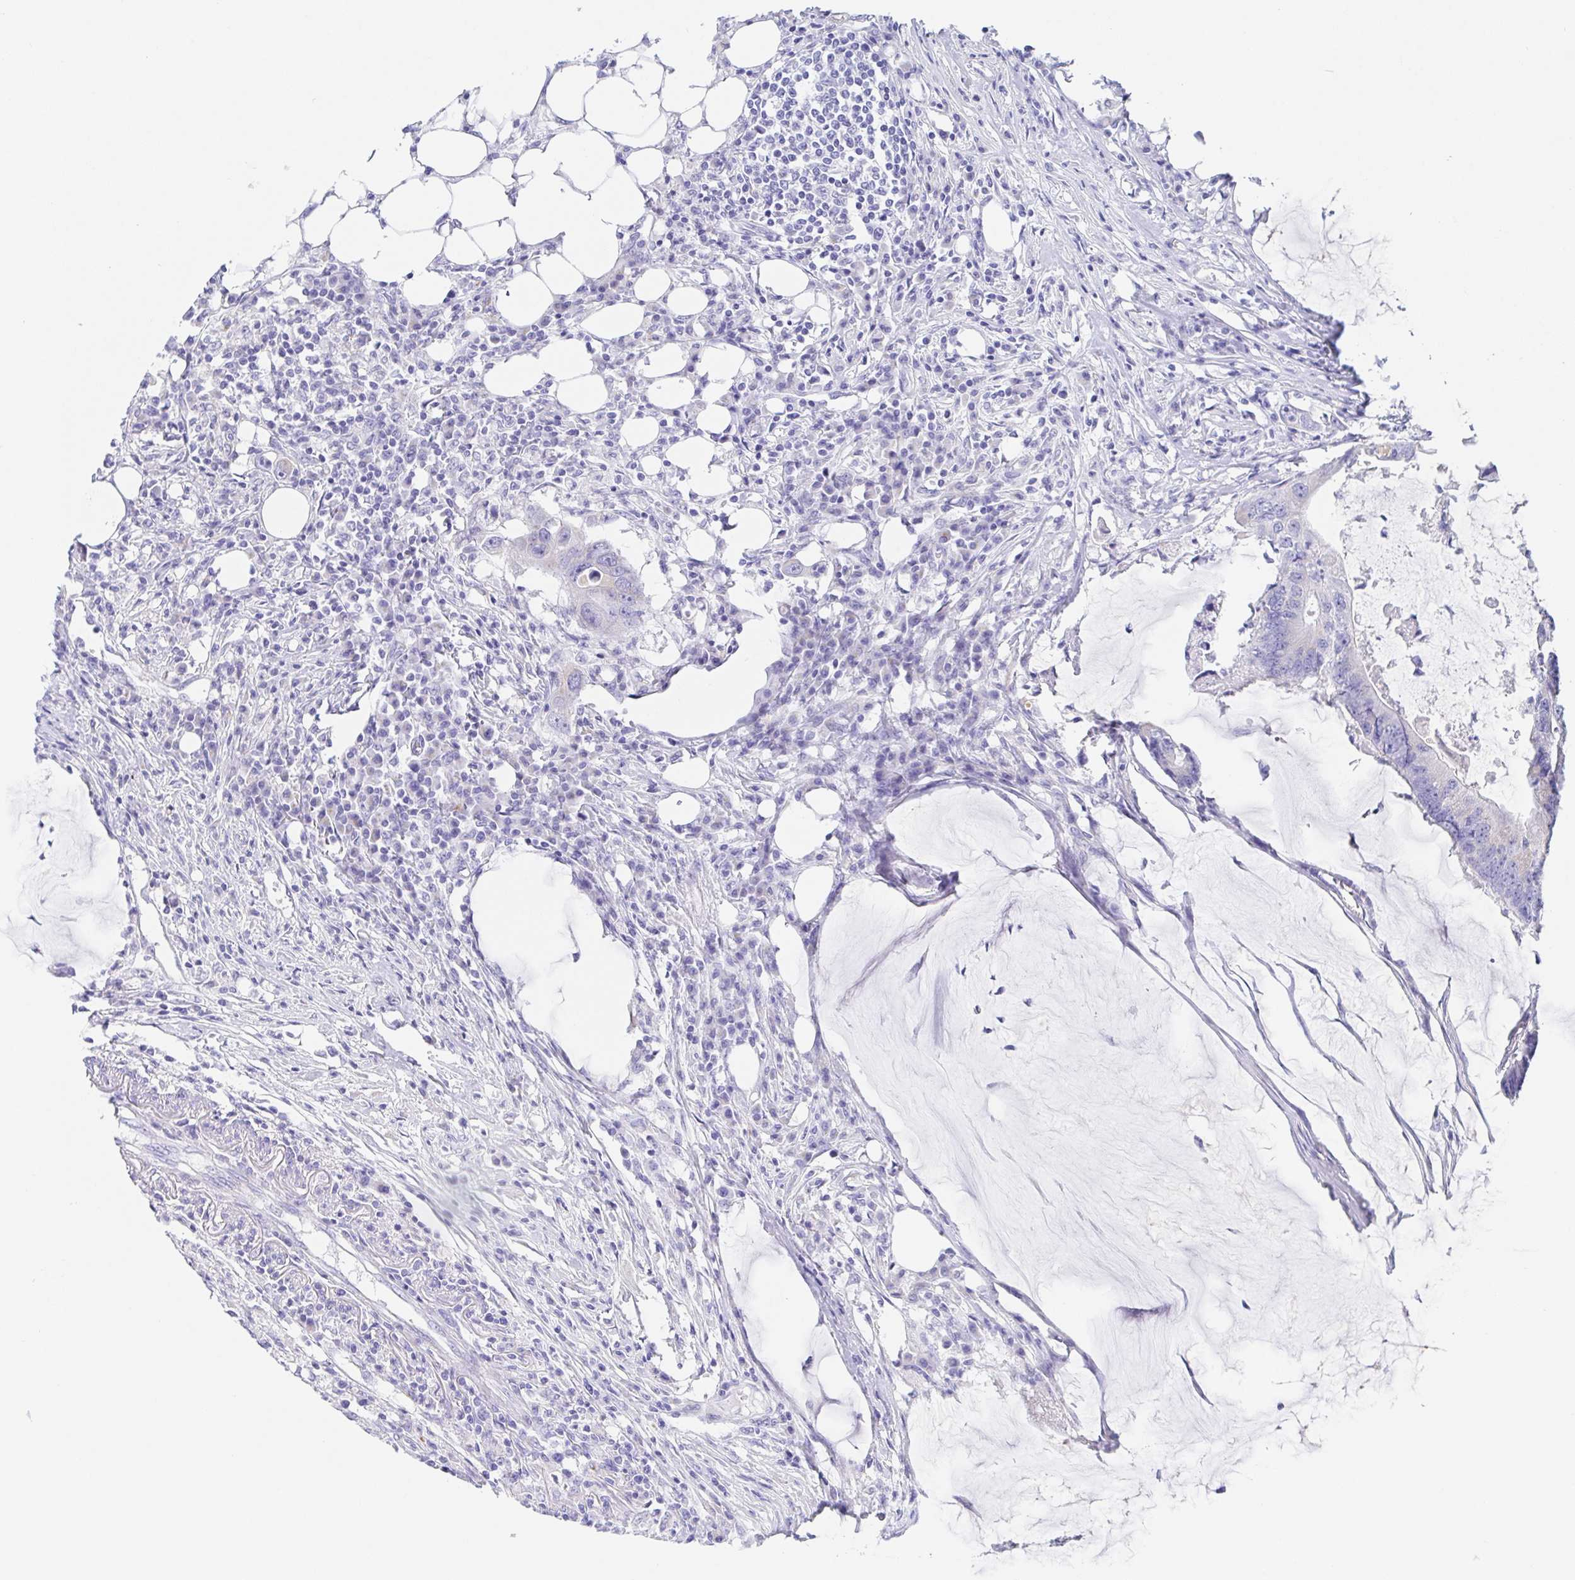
{"staining": {"intensity": "negative", "quantity": "none", "location": "none"}, "tissue": "colorectal cancer", "cell_type": "Tumor cells", "image_type": "cancer", "snomed": [{"axis": "morphology", "description": "Adenocarcinoma, NOS"}, {"axis": "topography", "description": "Colon"}], "caption": "The IHC image has no significant staining in tumor cells of colorectal cancer (adenocarcinoma) tissue.", "gene": "SCG3", "patient": {"sex": "male", "age": 71}}